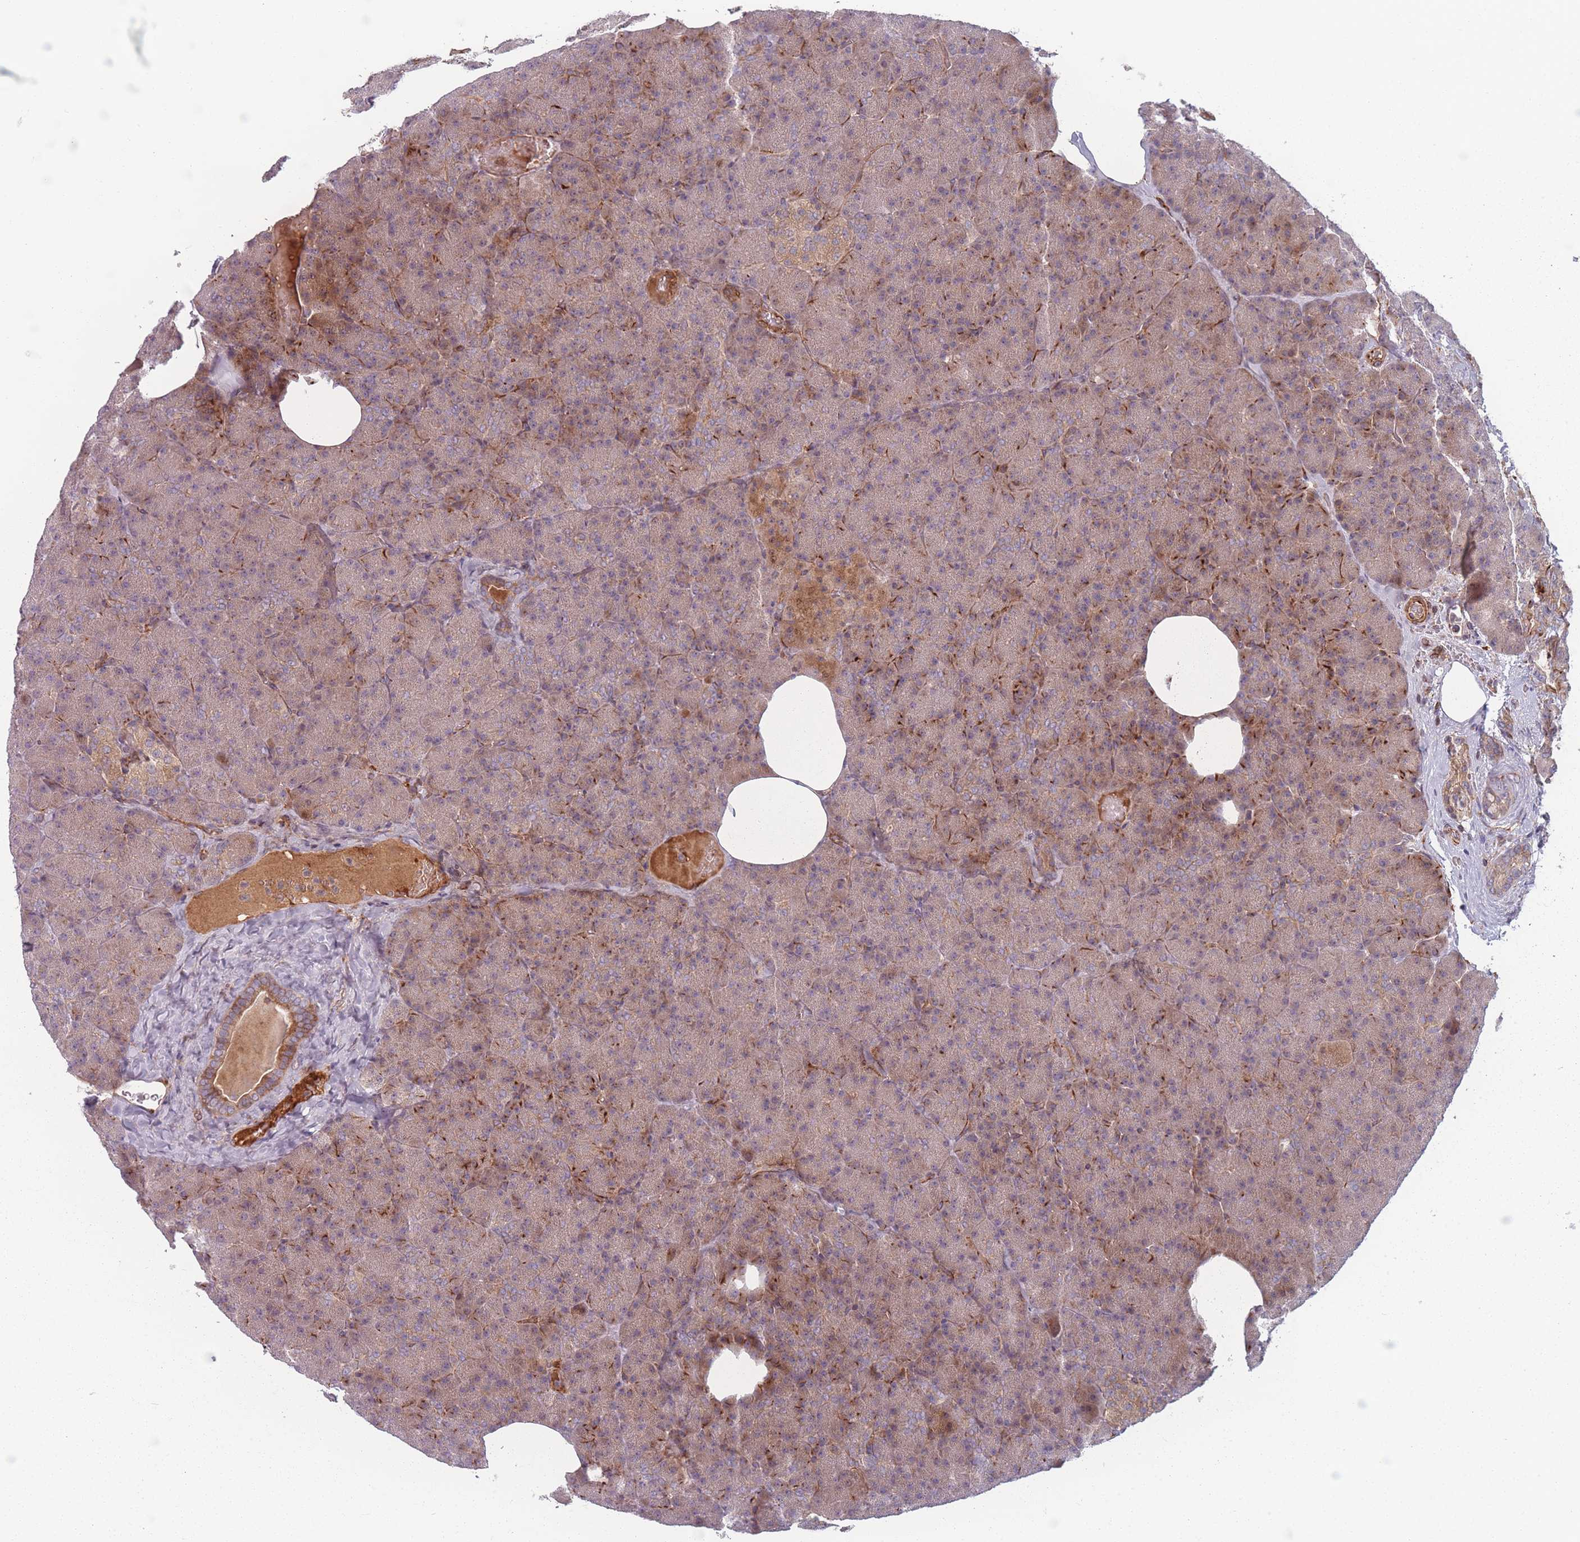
{"staining": {"intensity": "weak", "quantity": ">75%", "location": "cytoplasmic/membranous"}, "tissue": "pancreas", "cell_type": "Exocrine glandular cells", "image_type": "normal", "snomed": [{"axis": "morphology", "description": "Normal tissue, NOS"}, {"axis": "morphology", "description": "Carcinoid, malignant, NOS"}, {"axis": "topography", "description": "Pancreas"}], "caption": "Pancreas stained for a protein (brown) exhibits weak cytoplasmic/membranous positive positivity in approximately >75% of exocrine glandular cells.", "gene": "EEF1AKMT2", "patient": {"sex": "female", "age": 35}}